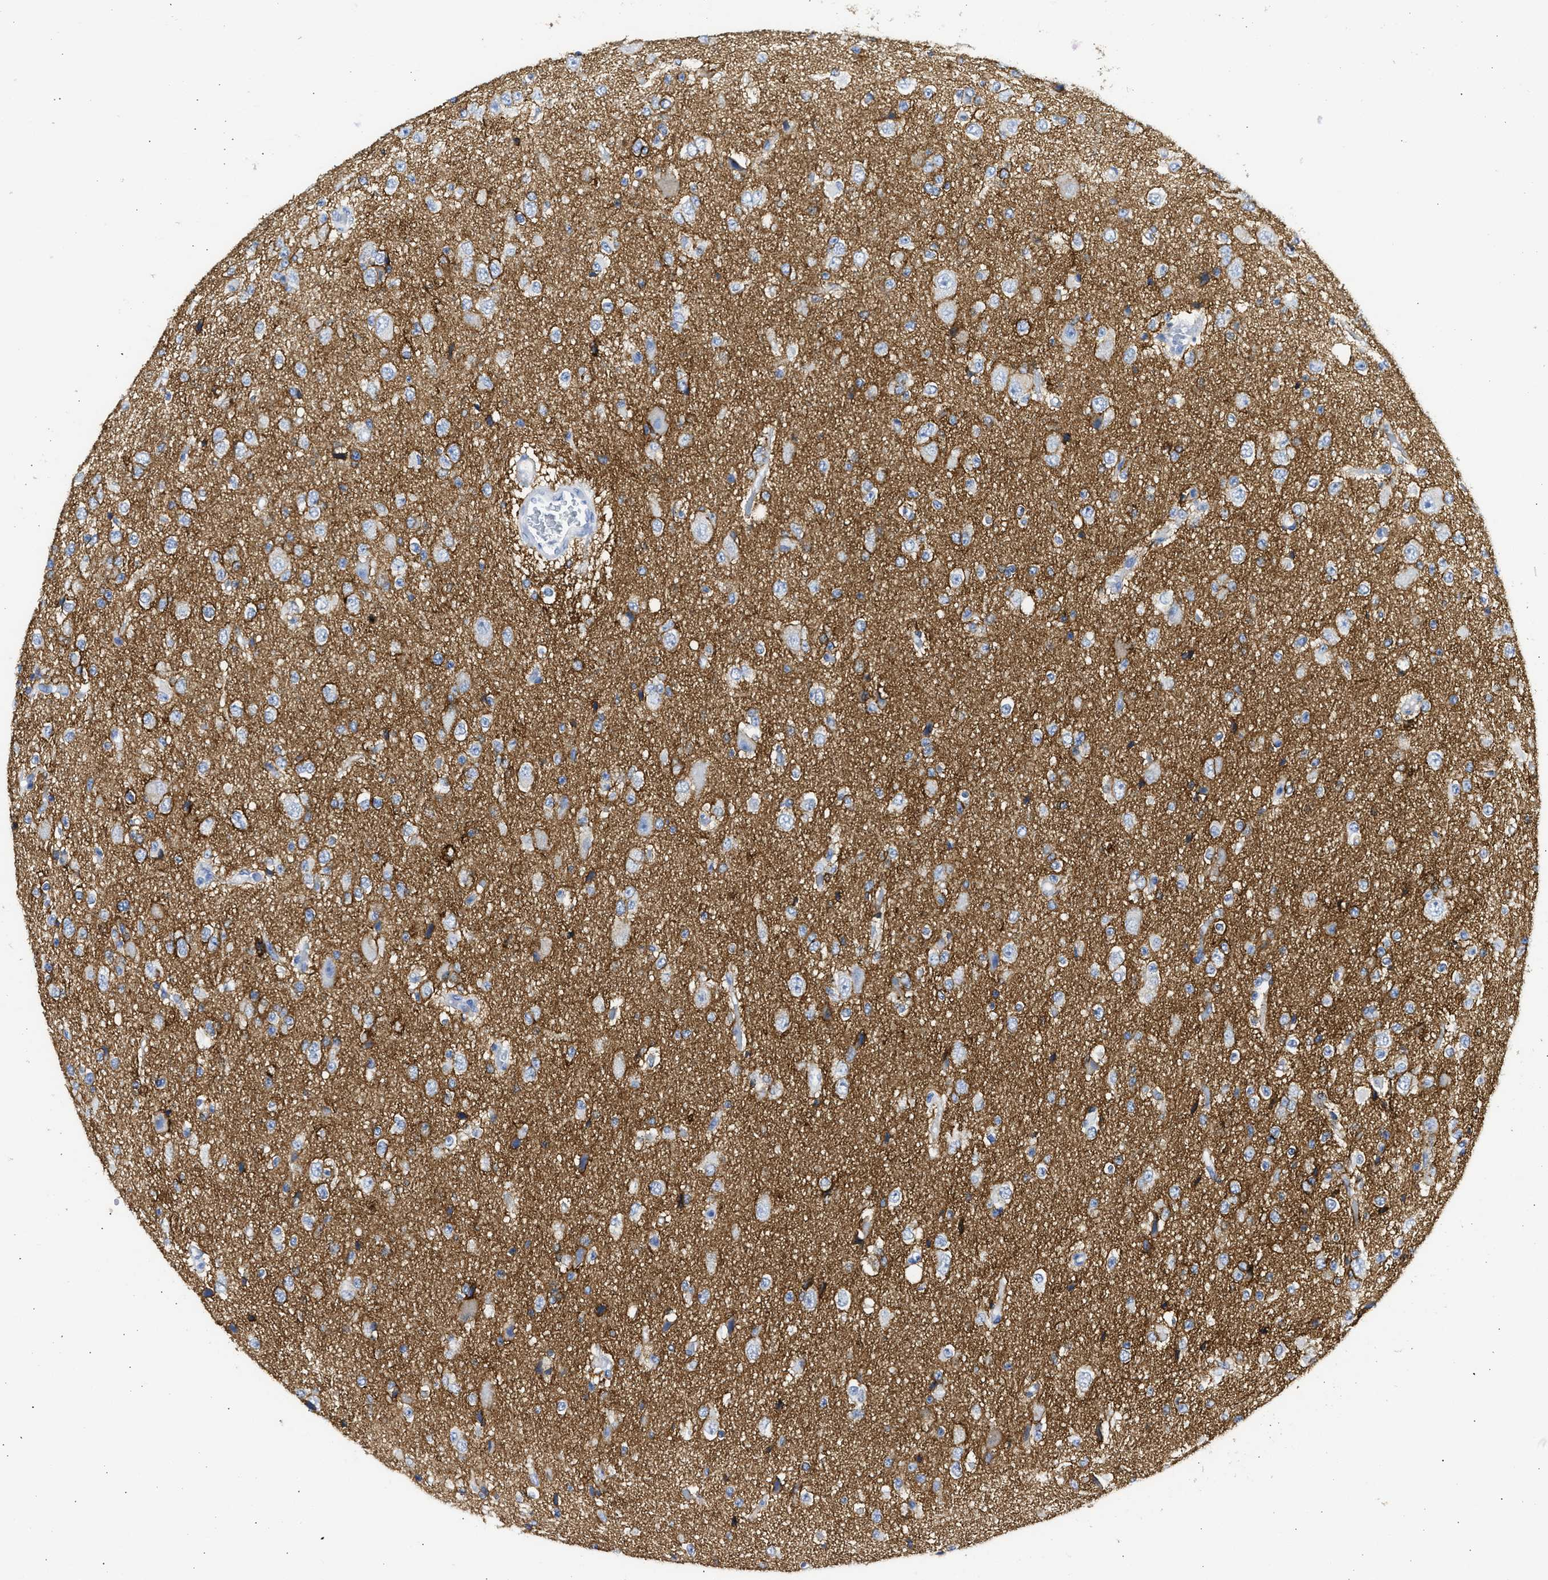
{"staining": {"intensity": "moderate", "quantity": "25%-75%", "location": "cytoplasmic/membranous"}, "tissue": "glioma", "cell_type": "Tumor cells", "image_type": "cancer", "snomed": [{"axis": "morphology", "description": "Glioma, malignant, High grade"}, {"axis": "topography", "description": "pancreas cauda"}], "caption": "About 25%-75% of tumor cells in human glioma demonstrate moderate cytoplasmic/membranous protein staining as visualized by brown immunohistochemical staining.", "gene": "NCAM1", "patient": {"sex": "male", "age": 60}}